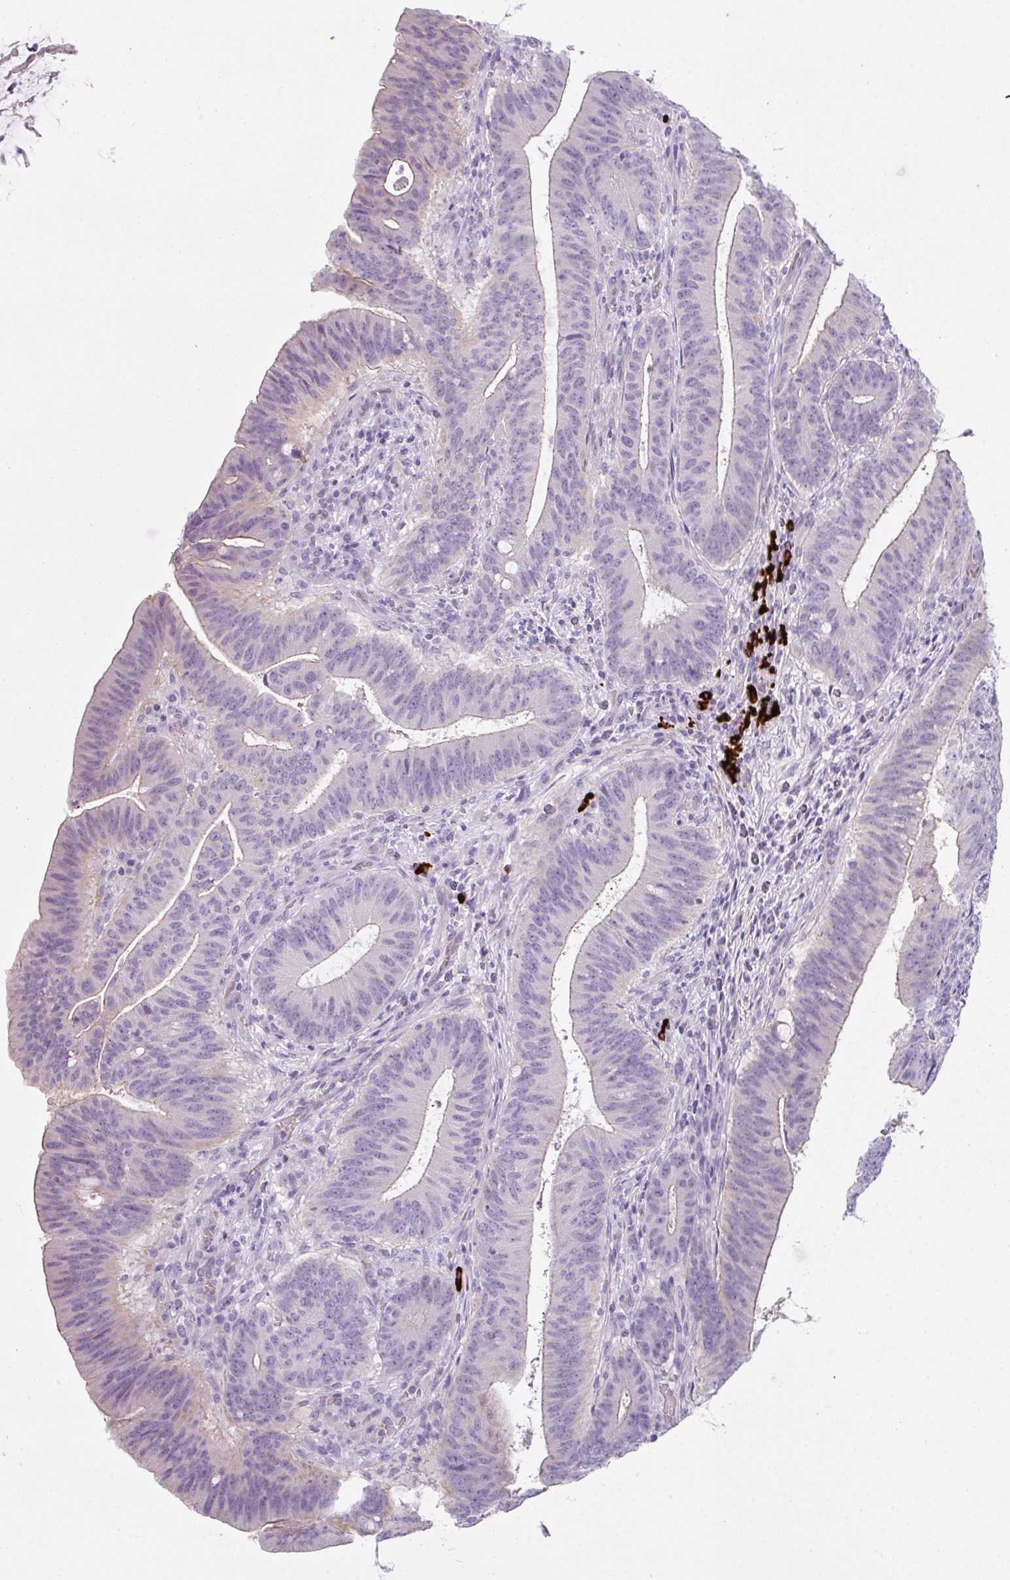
{"staining": {"intensity": "weak", "quantity": "<25%", "location": "cytoplasmic/membranous"}, "tissue": "colorectal cancer", "cell_type": "Tumor cells", "image_type": "cancer", "snomed": [{"axis": "morphology", "description": "Adenocarcinoma, NOS"}, {"axis": "topography", "description": "Colon"}], "caption": "Immunohistochemistry (IHC) of human adenocarcinoma (colorectal) shows no expression in tumor cells.", "gene": "CACNA1S", "patient": {"sex": "female", "age": 43}}